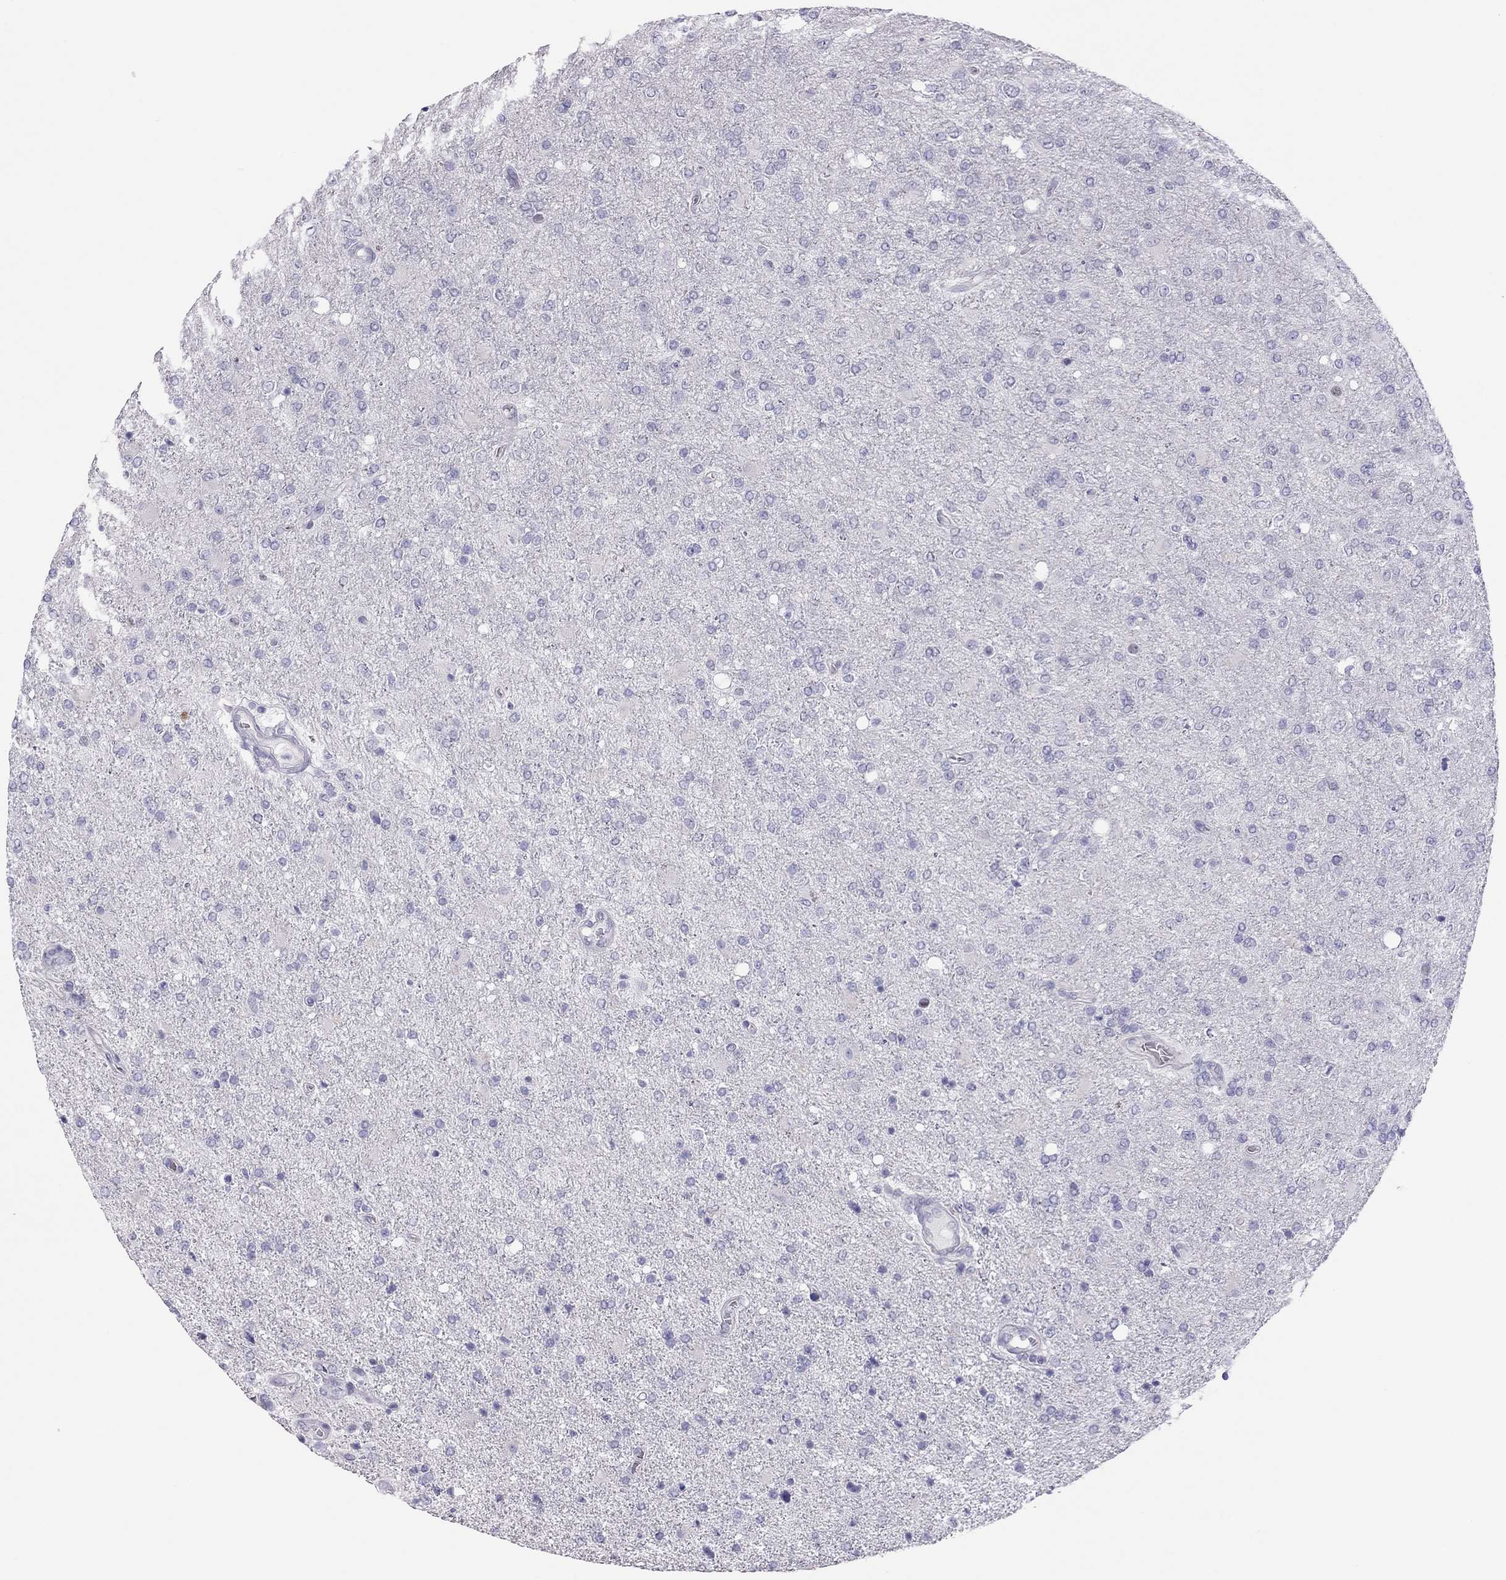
{"staining": {"intensity": "negative", "quantity": "none", "location": "none"}, "tissue": "glioma", "cell_type": "Tumor cells", "image_type": "cancer", "snomed": [{"axis": "morphology", "description": "Glioma, malignant, High grade"}, {"axis": "topography", "description": "Cerebral cortex"}], "caption": "Tumor cells show no significant expression in malignant glioma (high-grade).", "gene": "TEX14", "patient": {"sex": "male", "age": 70}}